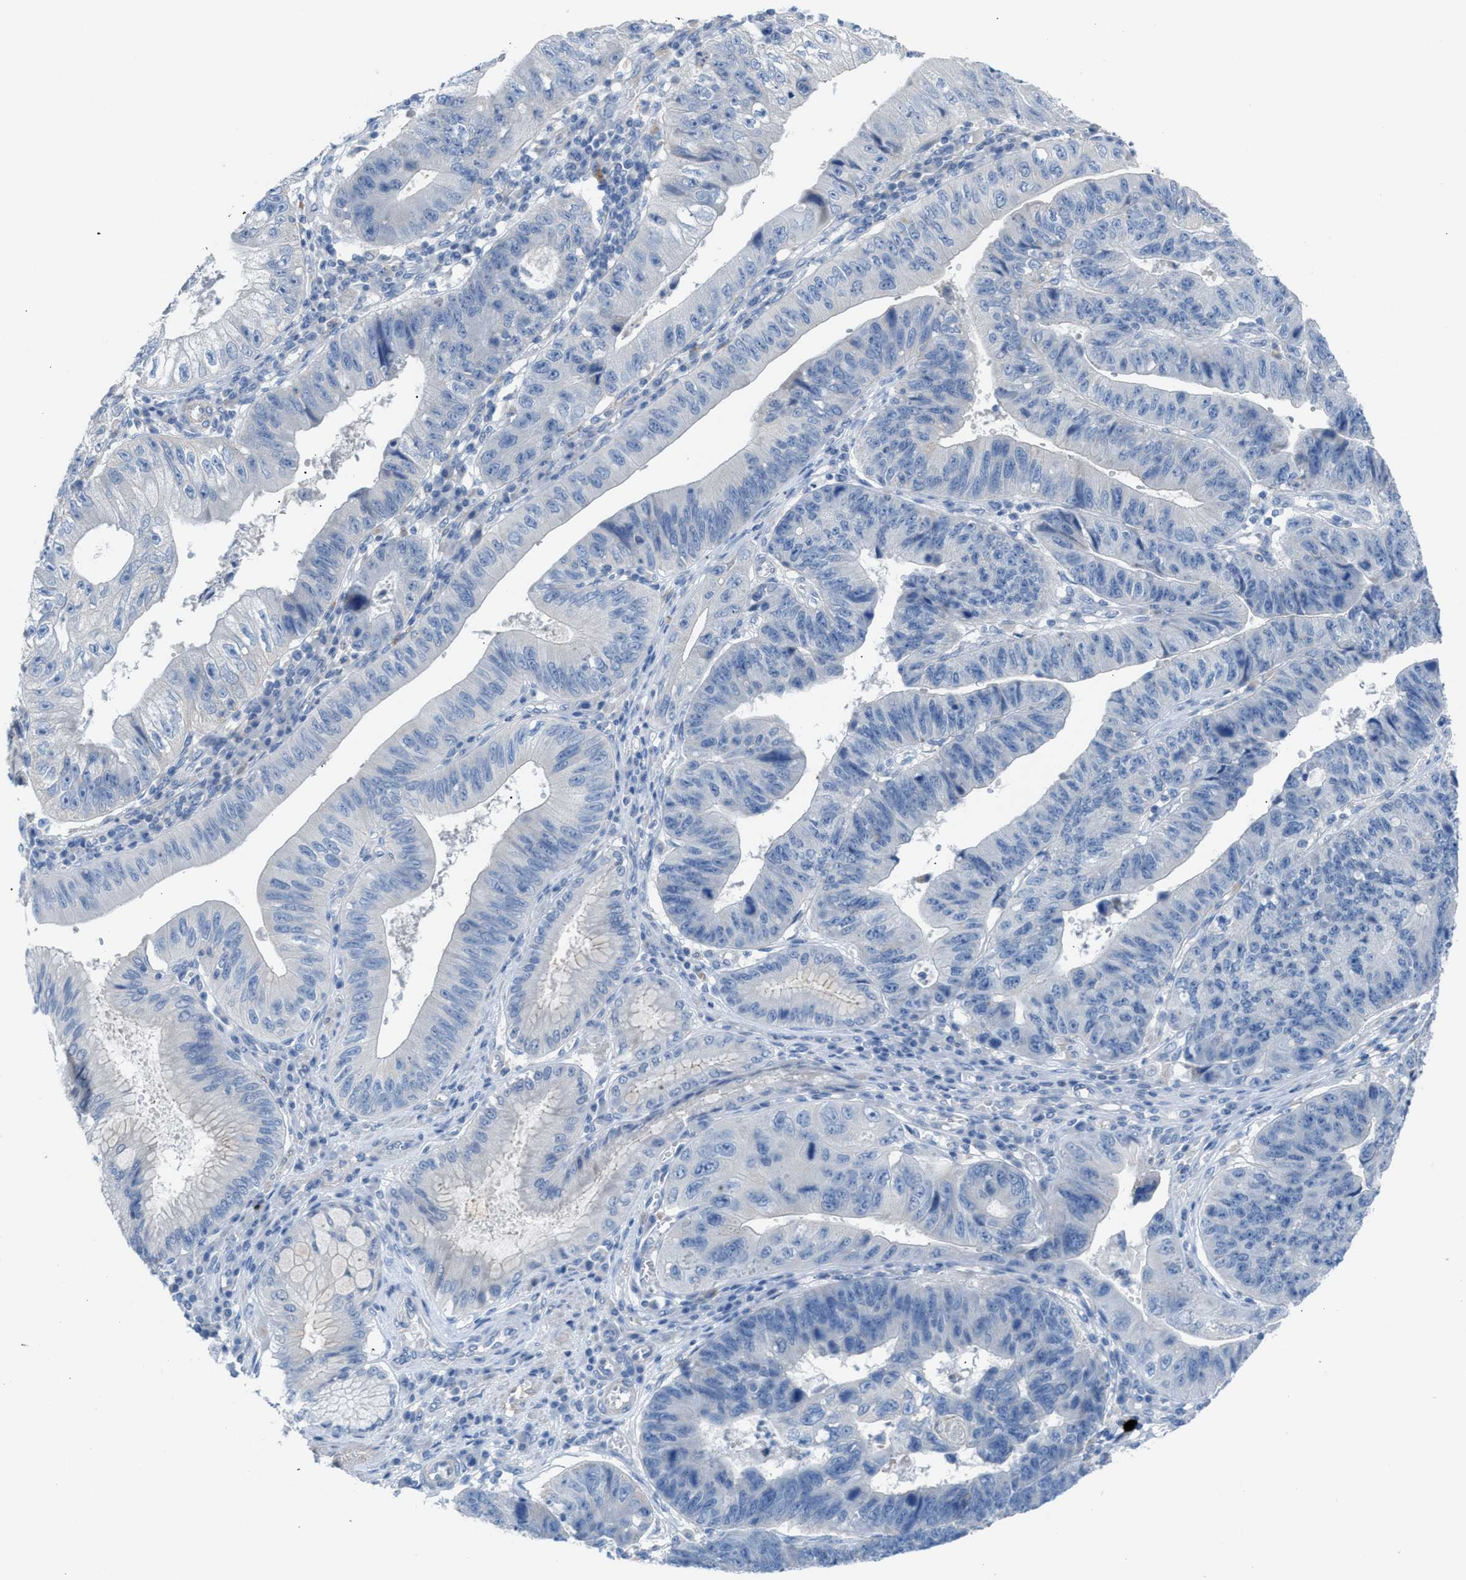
{"staining": {"intensity": "negative", "quantity": "none", "location": "none"}, "tissue": "stomach cancer", "cell_type": "Tumor cells", "image_type": "cancer", "snomed": [{"axis": "morphology", "description": "Adenocarcinoma, NOS"}, {"axis": "topography", "description": "Stomach"}], "caption": "IHC image of neoplastic tissue: stomach cancer (adenocarcinoma) stained with DAB shows no significant protein expression in tumor cells.", "gene": "ASPA", "patient": {"sex": "male", "age": 59}}